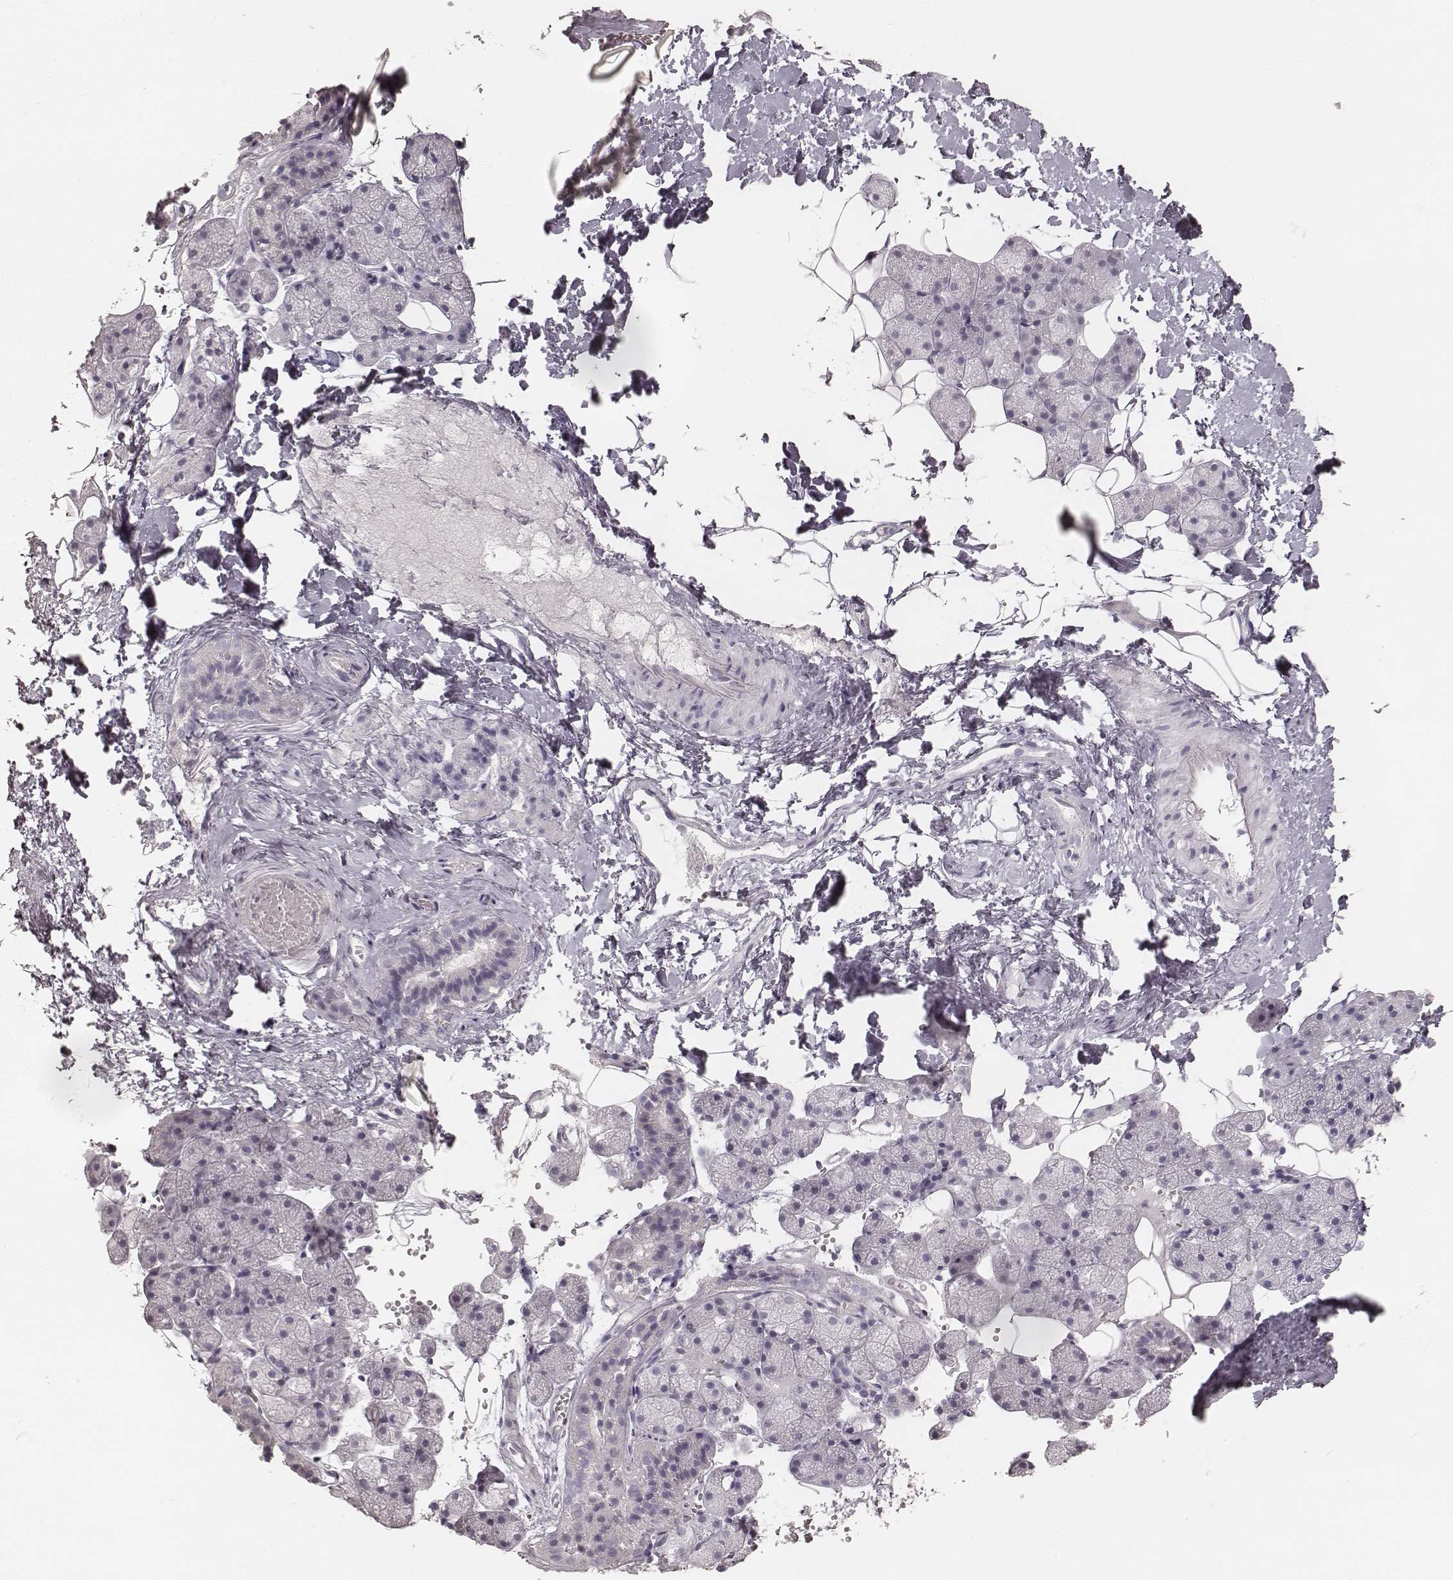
{"staining": {"intensity": "negative", "quantity": "none", "location": "none"}, "tissue": "salivary gland", "cell_type": "Glandular cells", "image_type": "normal", "snomed": [{"axis": "morphology", "description": "Normal tissue, NOS"}, {"axis": "topography", "description": "Salivary gland"}], "caption": "This is a image of immunohistochemistry (IHC) staining of unremarkable salivary gland, which shows no expression in glandular cells.", "gene": "KRT26", "patient": {"sex": "male", "age": 38}}